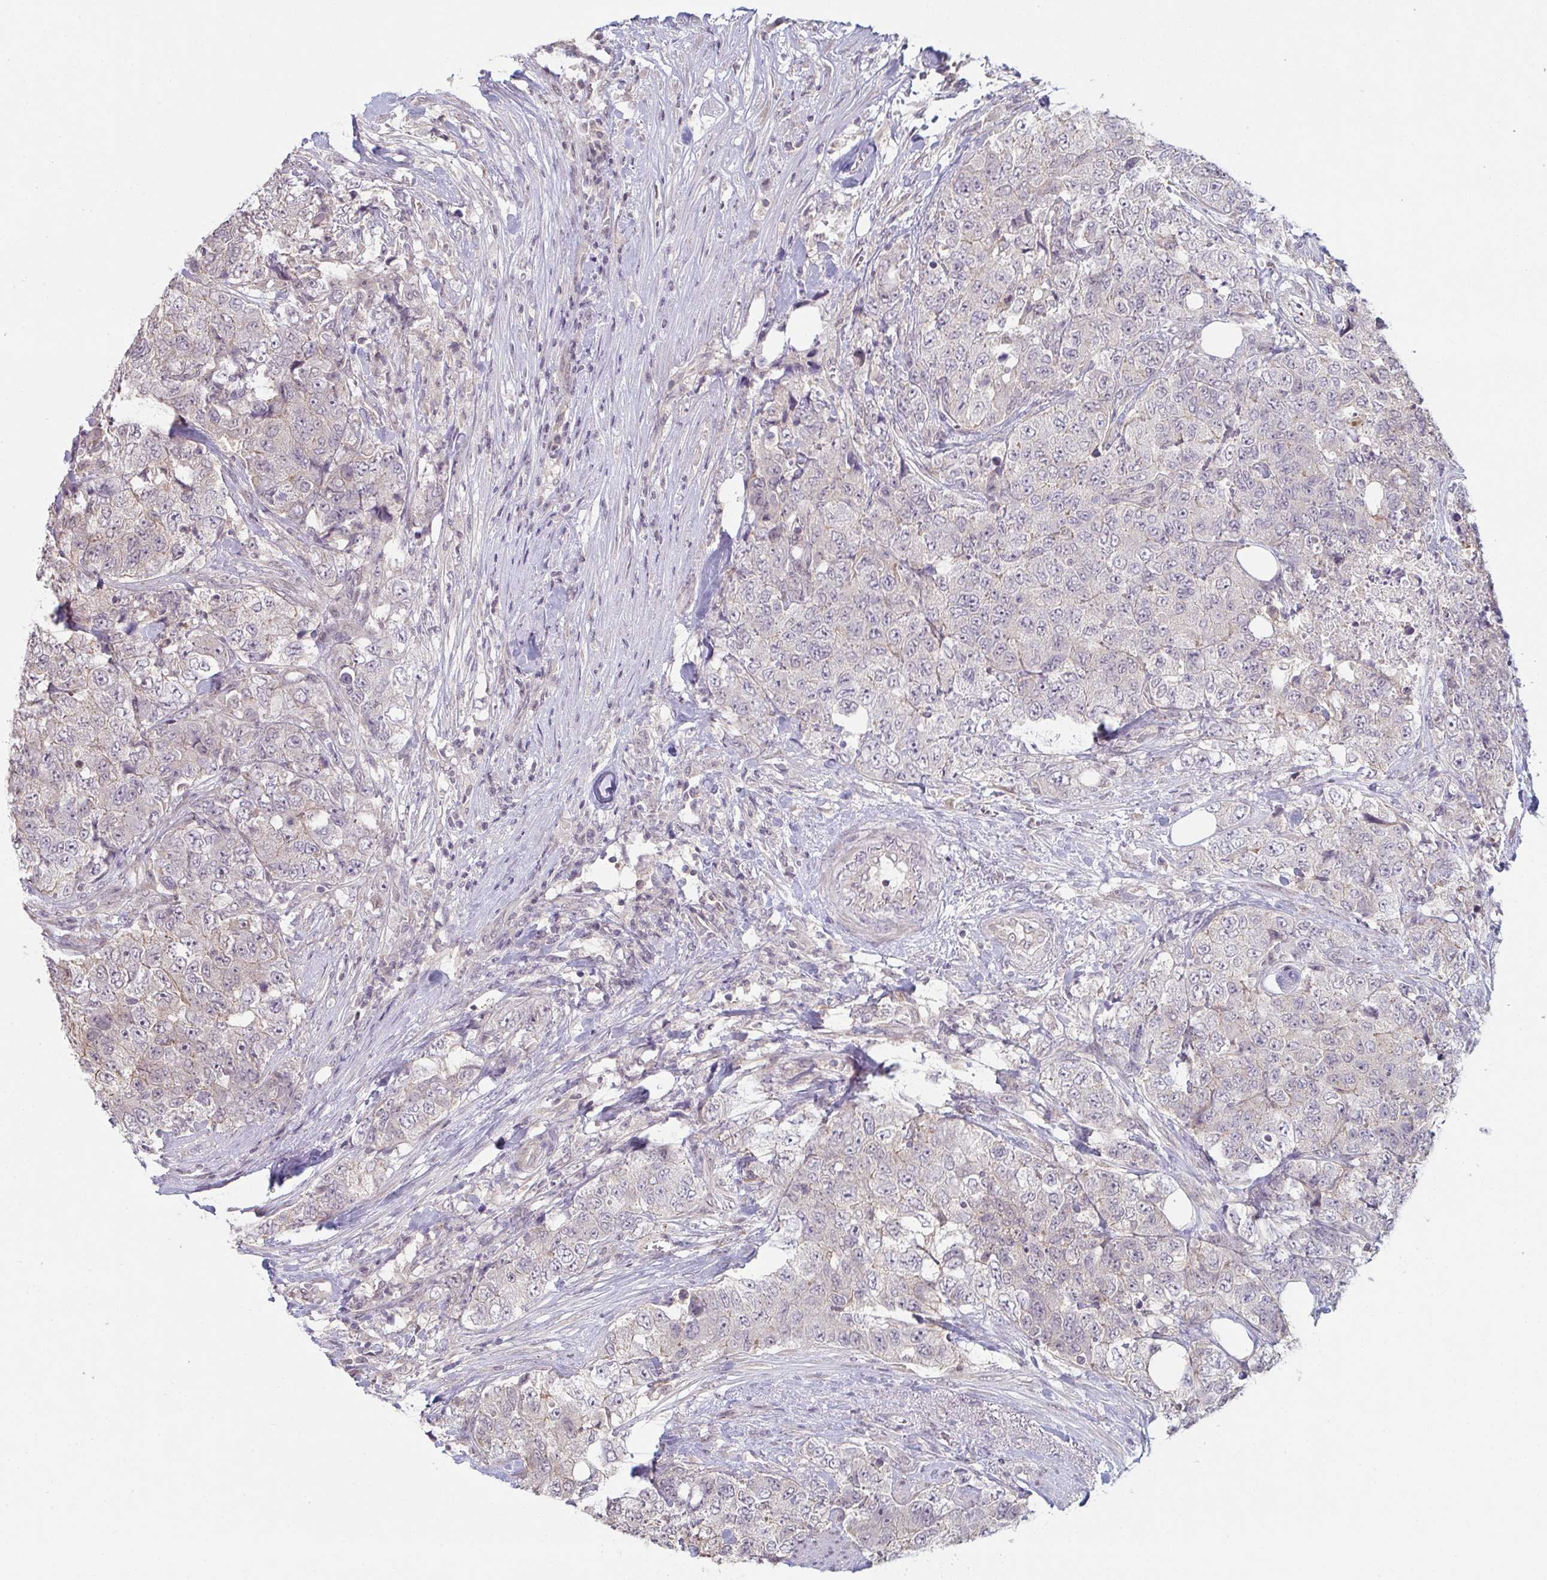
{"staining": {"intensity": "negative", "quantity": "none", "location": "none"}, "tissue": "urothelial cancer", "cell_type": "Tumor cells", "image_type": "cancer", "snomed": [{"axis": "morphology", "description": "Urothelial carcinoma, High grade"}, {"axis": "topography", "description": "Urinary bladder"}], "caption": "This is a histopathology image of IHC staining of urothelial cancer, which shows no expression in tumor cells. (DAB (3,3'-diaminobenzidine) IHC with hematoxylin counter stain).", "gene": "ZNF214", "patient": {"sex": "female", "age": 78}}